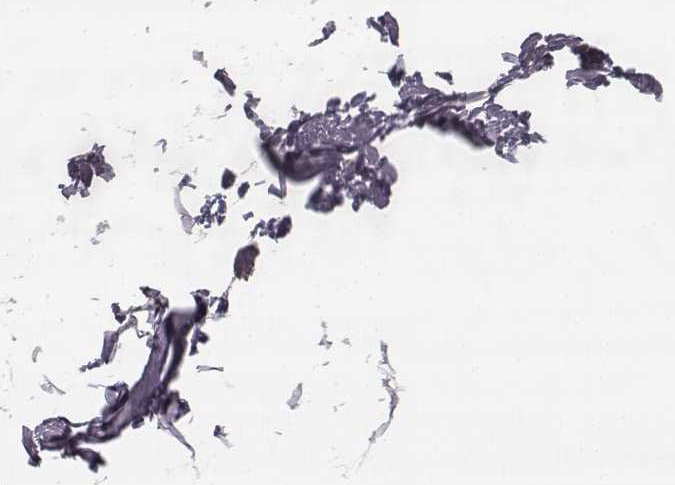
{"staining": {"intensity": "negative", "quantity": "none", "location": "none"}, "tissue": "breast", "cell_type": "Adipocytes", "image_type": "normal", "snomed": [{"axis": "morphology", "description": "Normal tissue, NOS"}, {"axis": "topography", "description": "Breast"}], "caption": "This is an IHC image of unremarkable breast. There is no expression in adipocytes.", "gene": "HMMR", "patient": {"sex": "female", "age": 32}}